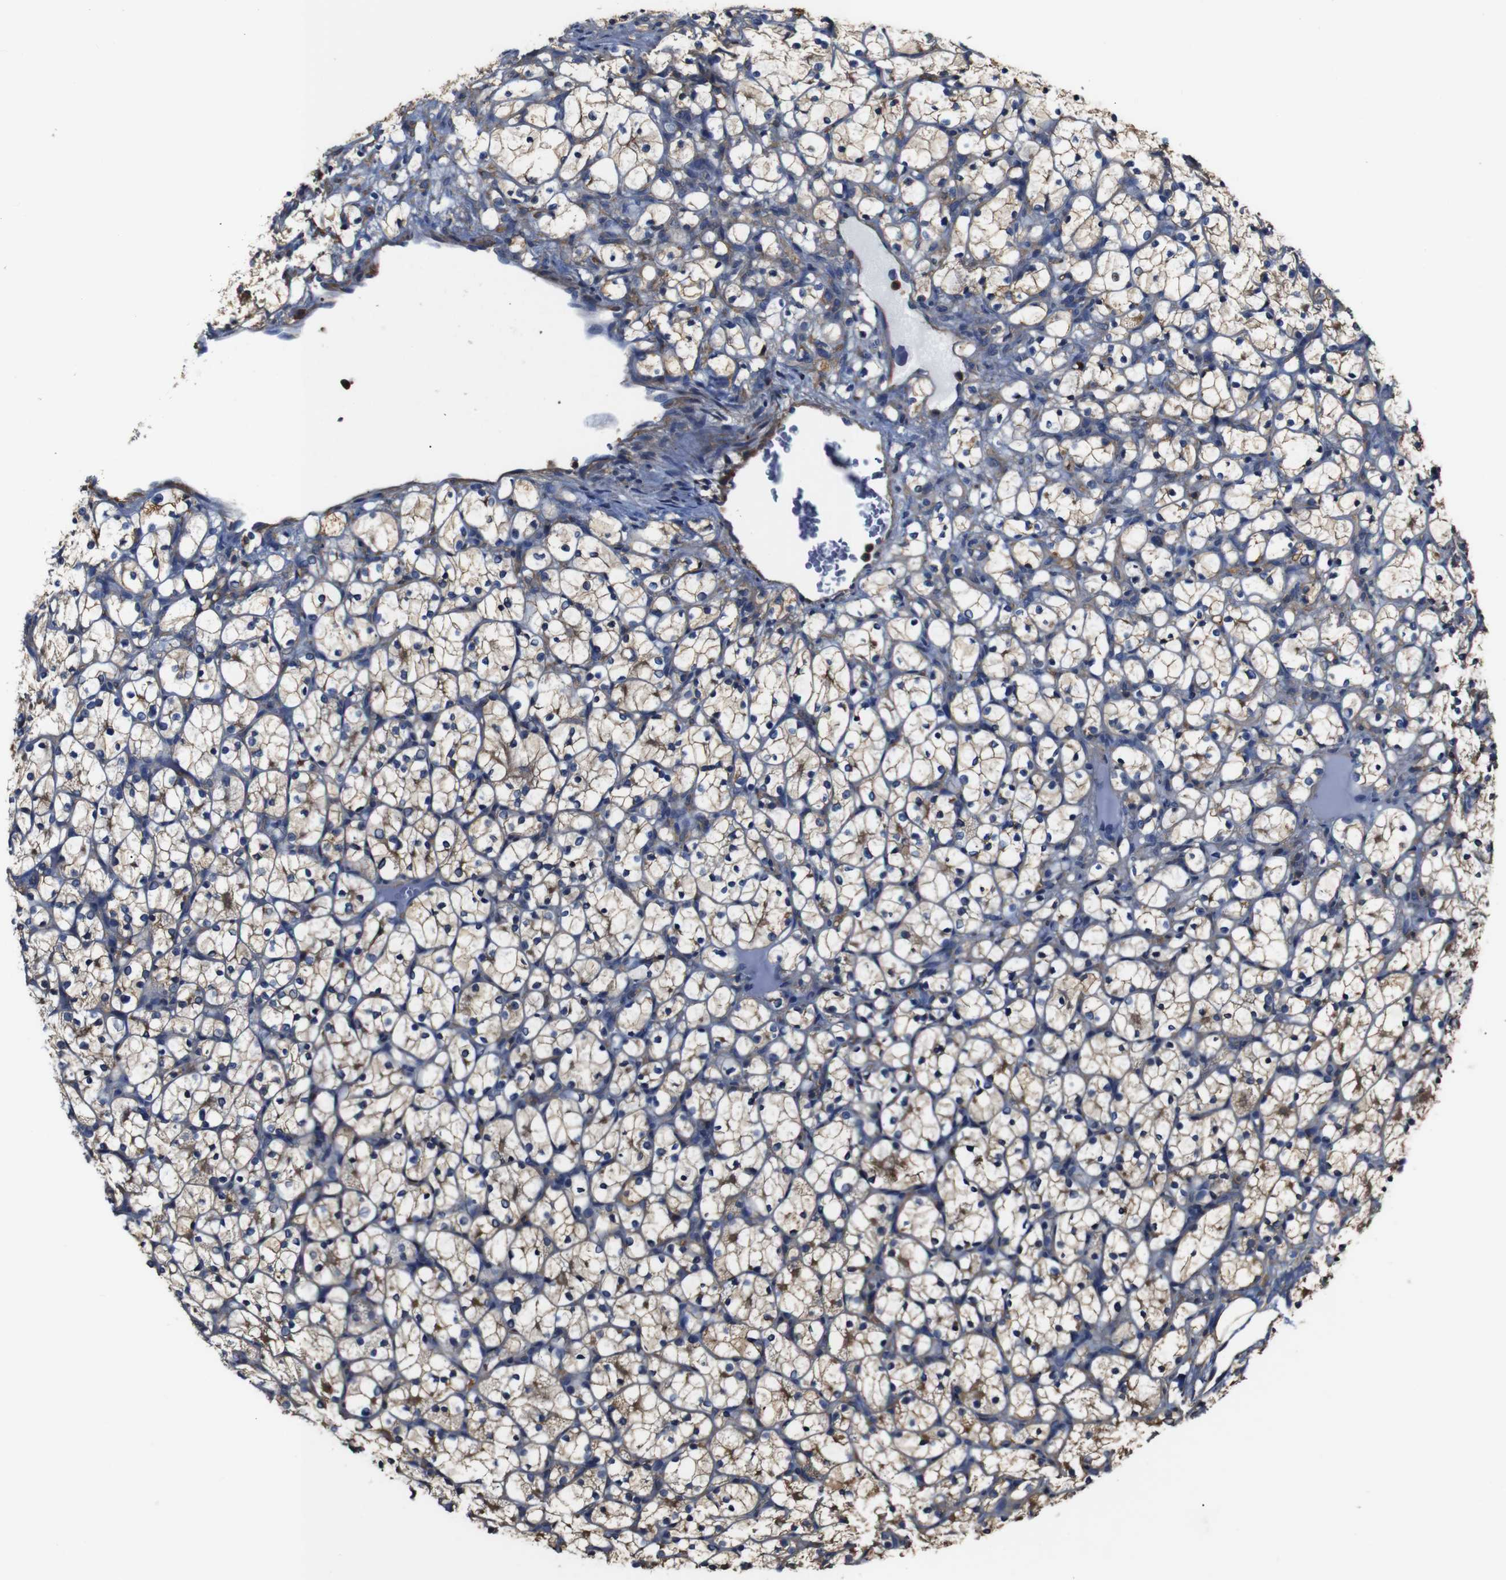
{"staining": {"intensity": "weak", "quantity": ">75%", "location": "cytoplasmic/membranous"}, "tissue": "renal cancer", "cell_type": "Tumor cells", "image_type": "cancer", "snomed": [{"axis": "morphology", "description": "Adenocarcinoma, NOS"}, {"axis": "topography", "description": "Kidney"}], "caption": "Brown immunohistochemical staining in adenocarcinoma (renal) shows weak cytoplasmic/membranous staining in about >75% of tumor cells. The protein is stained brown, and the nuclei are stained in blue (DAB (3,3'-diaminobenzidine) IHC with brightfield microscopy, high magnification).", "gene": "PI4KA", "patient": {"sex": "female", "age": 69}}